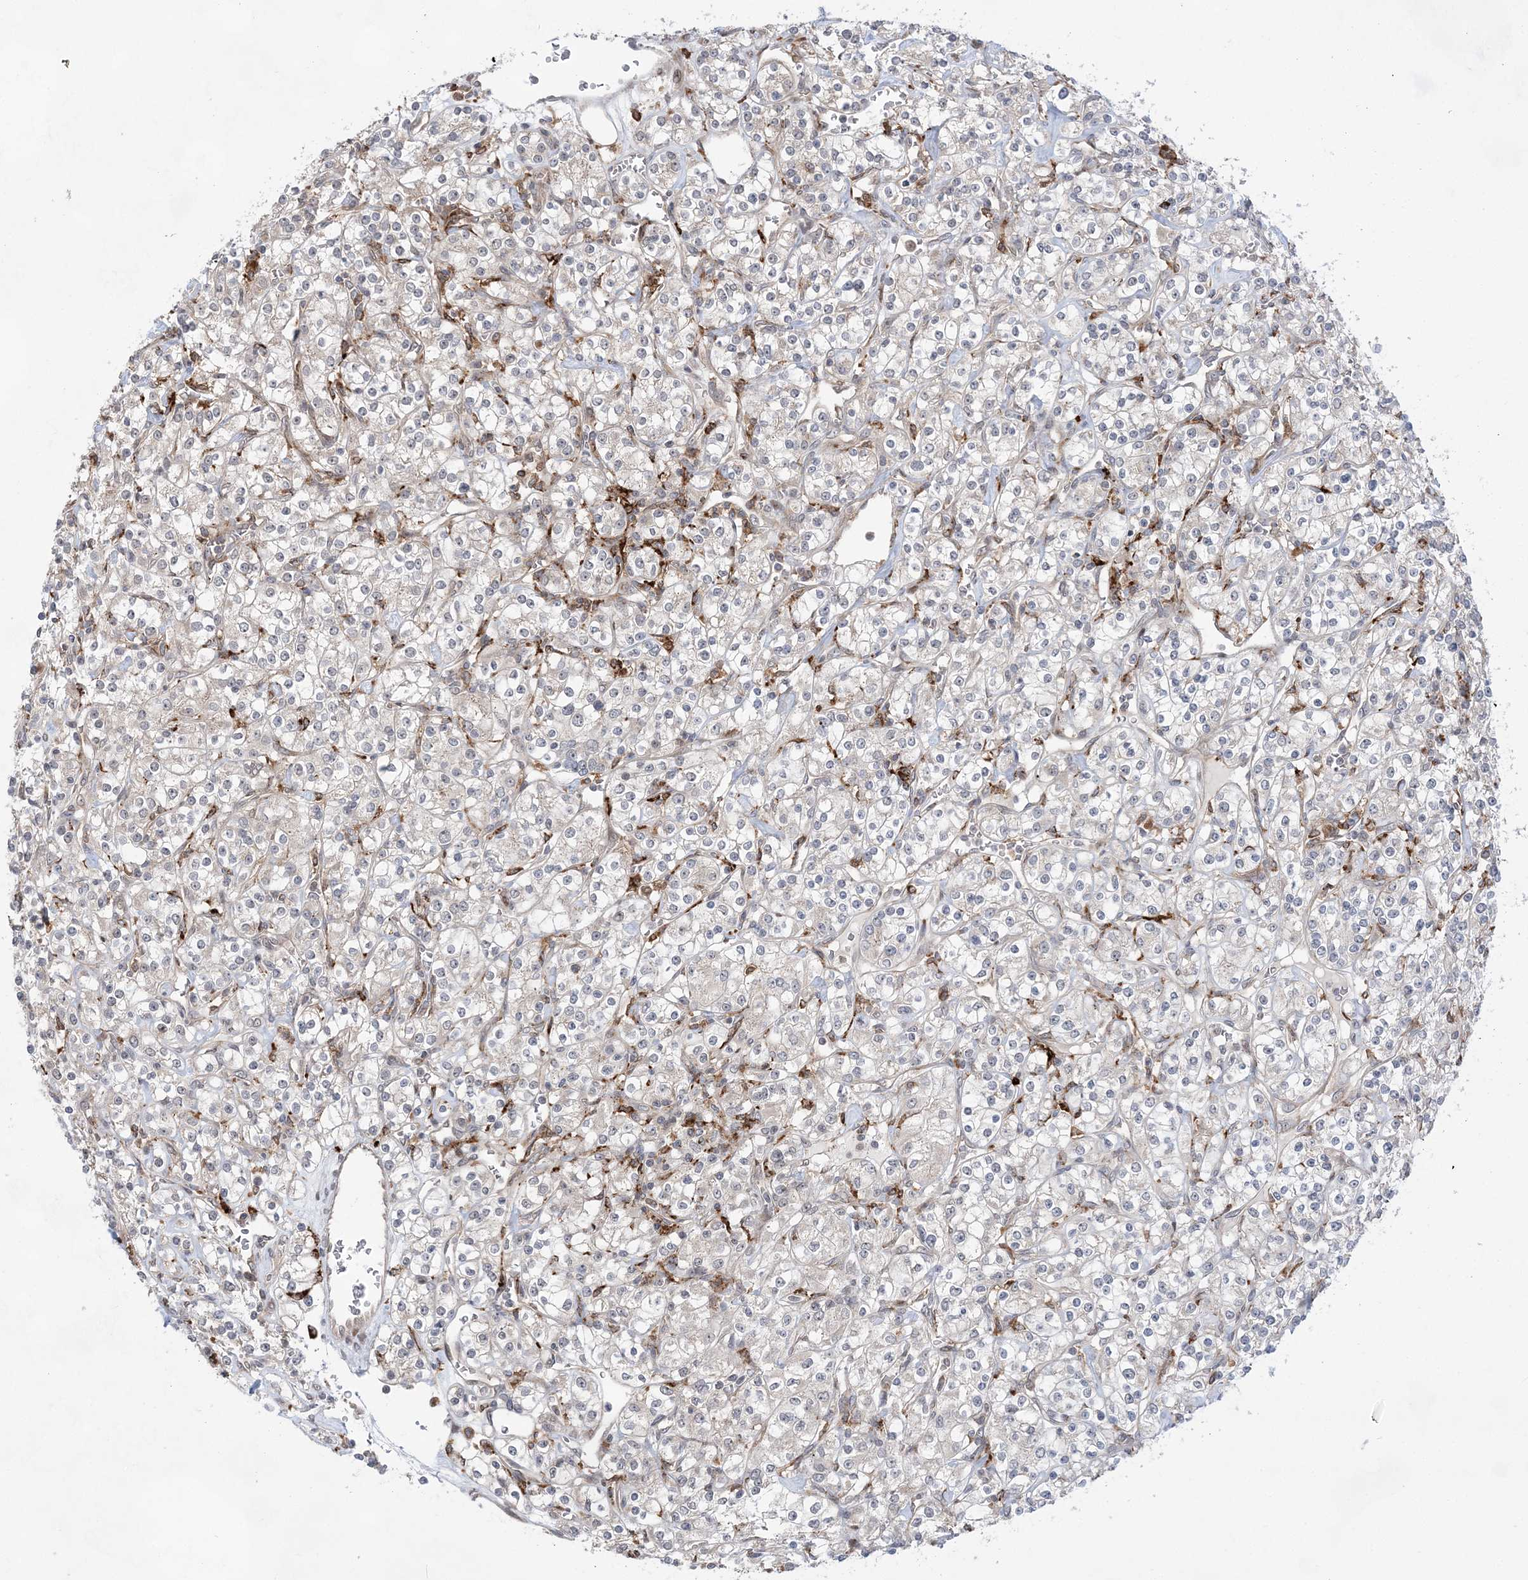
{"staining": {"intensity": "weak", "quantity": "<25%", "location": "cytoplasmic/membranous"}, "tissue": "renal cancer", "cell_type": "Tumor cells", "image_type": "cancer", "snomed": [{"axis": "morphology", "description": "Adenocarcinoma, NOS"}, {"axis": "topography", "description": "Kidney"}], "caption": "The micrograph reveals no significant positivity in tumor cells of renal cancer. Nuclei are stained in blue.", "gene": "ANAPC15", "patient": {"sex": "male", "age": 77}}